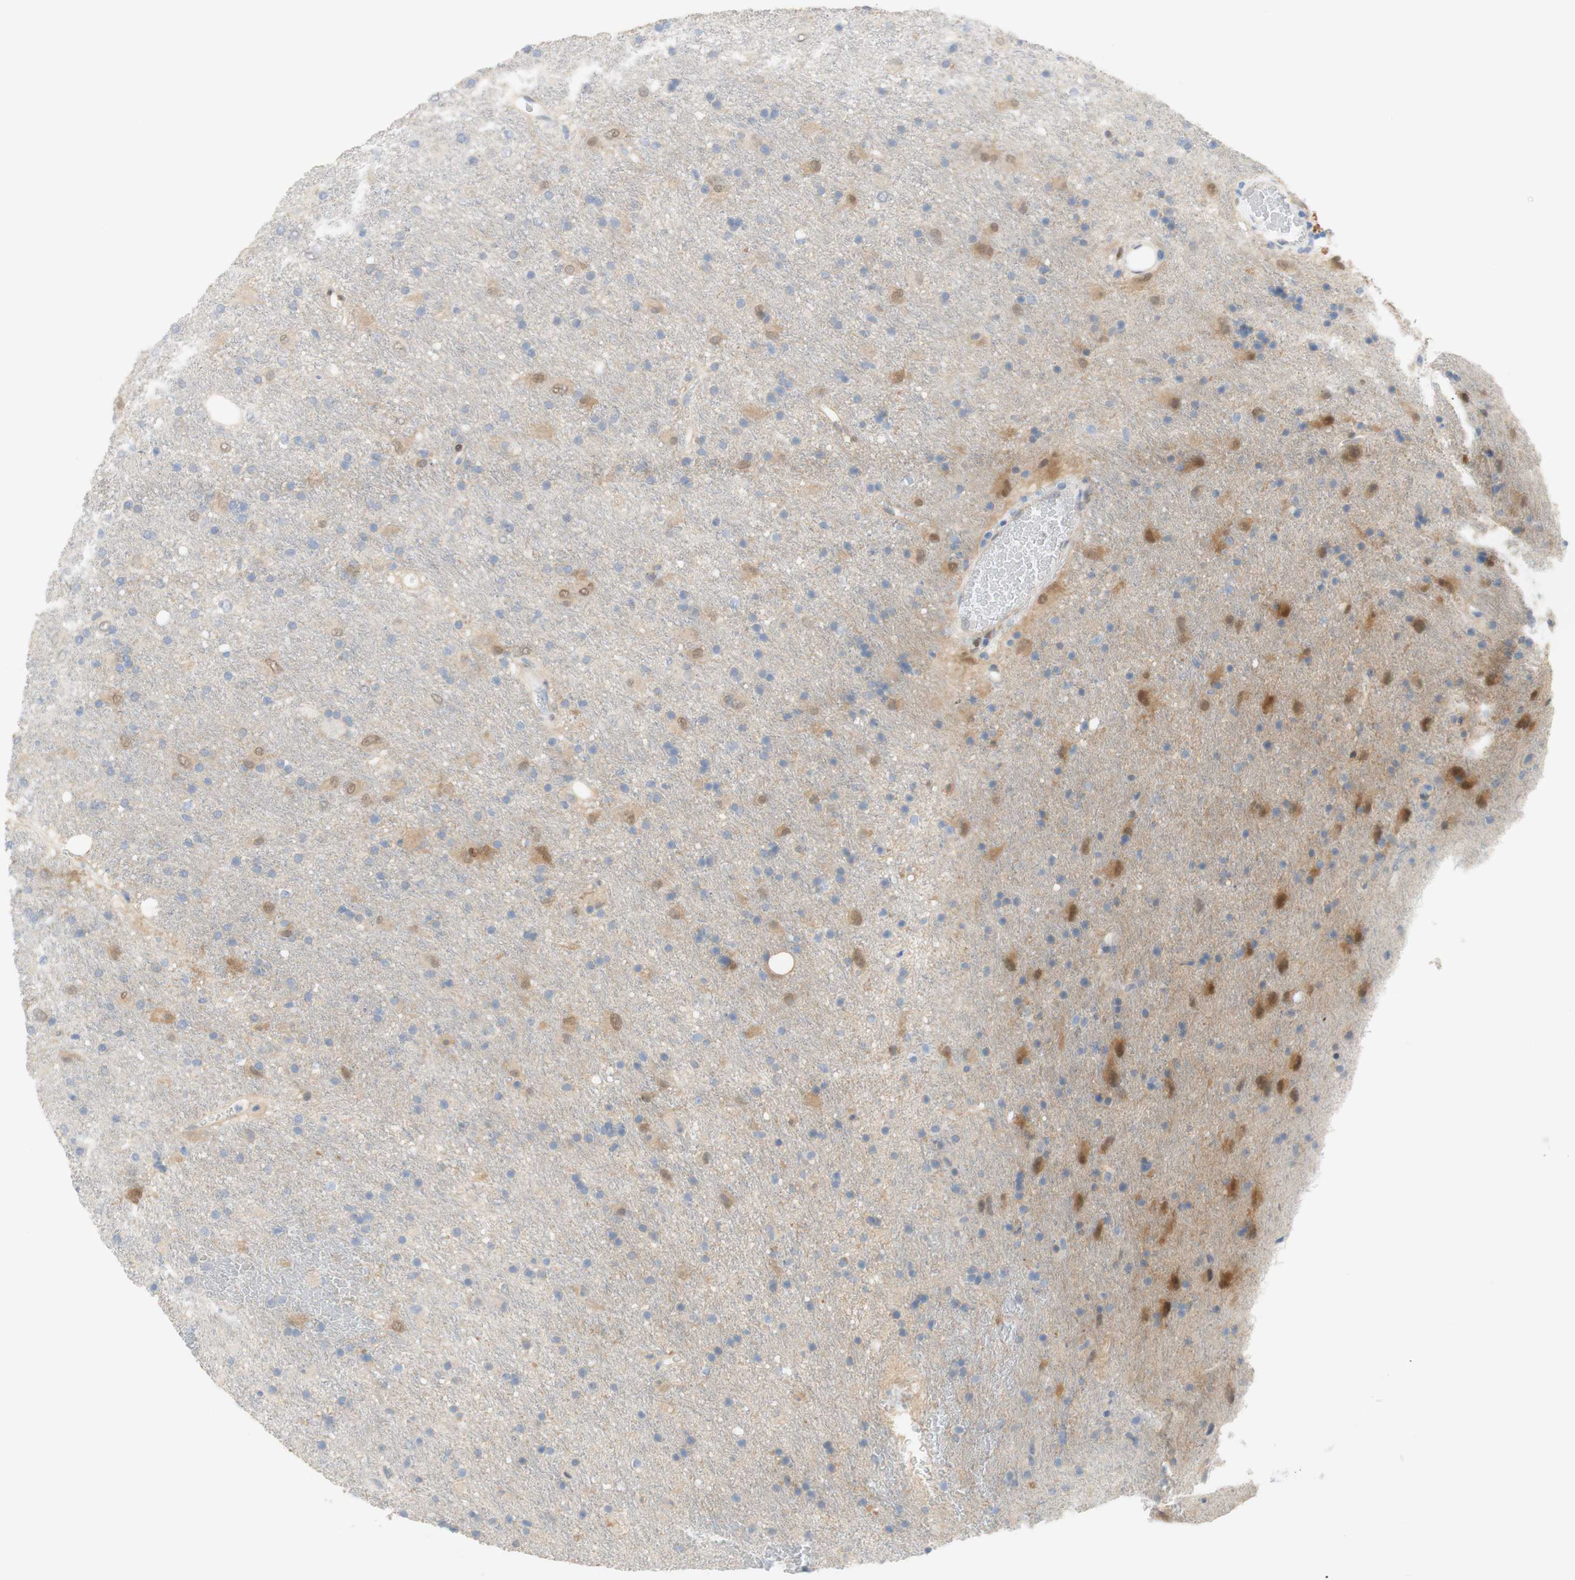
{"staining": {"intensity": "weak", "quantity": "25%-75%", "location": "cytoplasmic/membranous"}, "tissue": "glioma", "cell_type": "Tumor cells", "image_type": "cancer", "snomed": [{"axis": "morphology", "description": "Glioma, malignant, Low grade"}, {"axis": "topography", "description": "Brain"}], "caption": "A histopathology image of human malignant low-grade glioma stained for a protein reveals weak cytoplasmic/membranous brown staining in tumor cells. Immunohistochemistry (ihc) stains the protein in brown and the nuclei are stained blue.", "gene": "SELENBP1", "patient": {"sex": "male", "age": 77}}